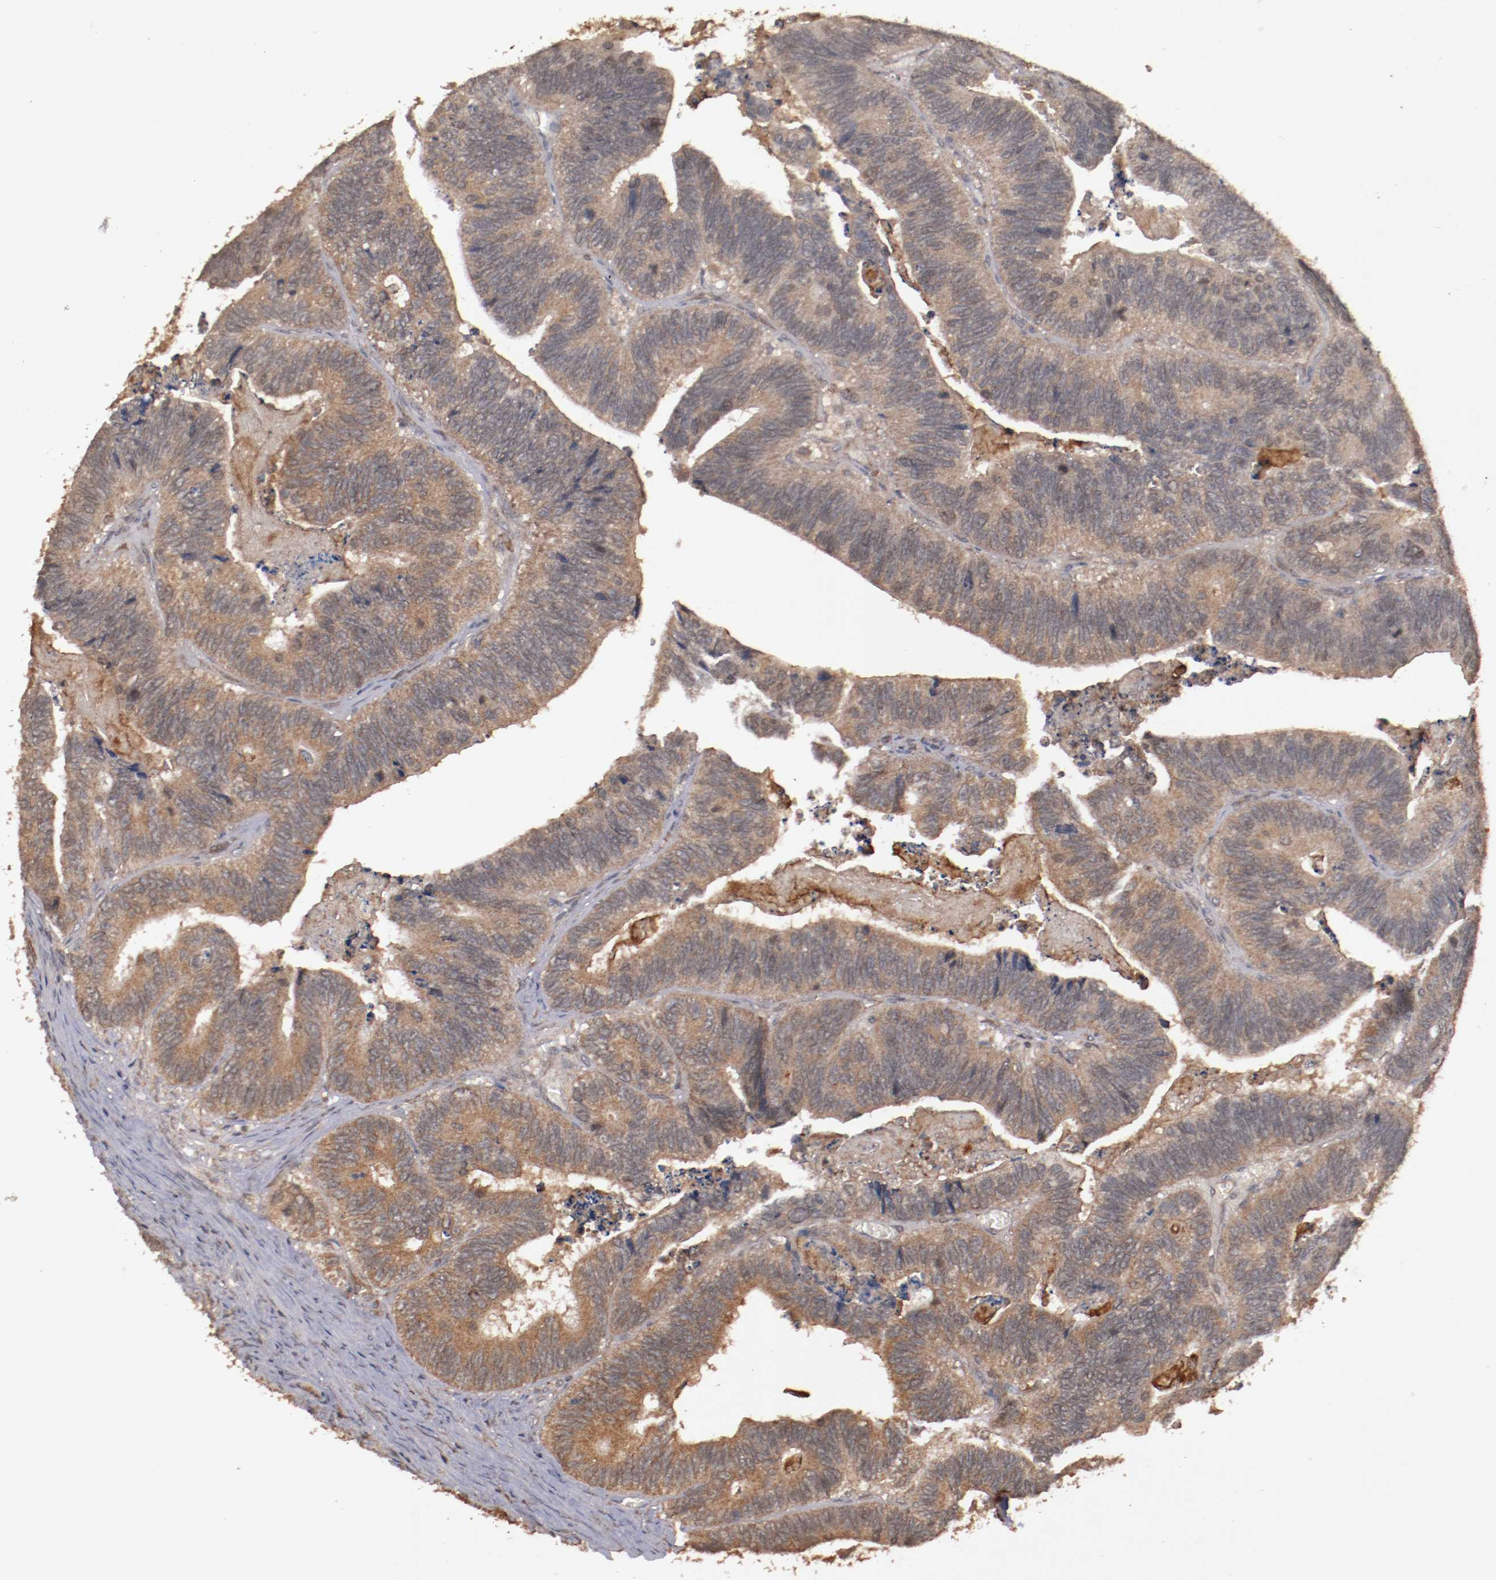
{"staining": {"intensity": "moderate", "quantity": ">75%", "location": "cytoplasmic/membranous"}, "tissue": "colorectal cancer", "cell_type": "Tumor cells", "image_type": "cancer", "snomed": [{"axis": "morphology", "description": "Adenocarcinoma, NOS"}, {"axis": "topography", "description": "Colon"}], "caption": "Moderate cytoplasmic/membranous expression is identified in approximately >75% of tumor cells in adenocarcinoma (colorectal).", "gene": "TENM1", "patient": {"sex": "male", "age": 72}}